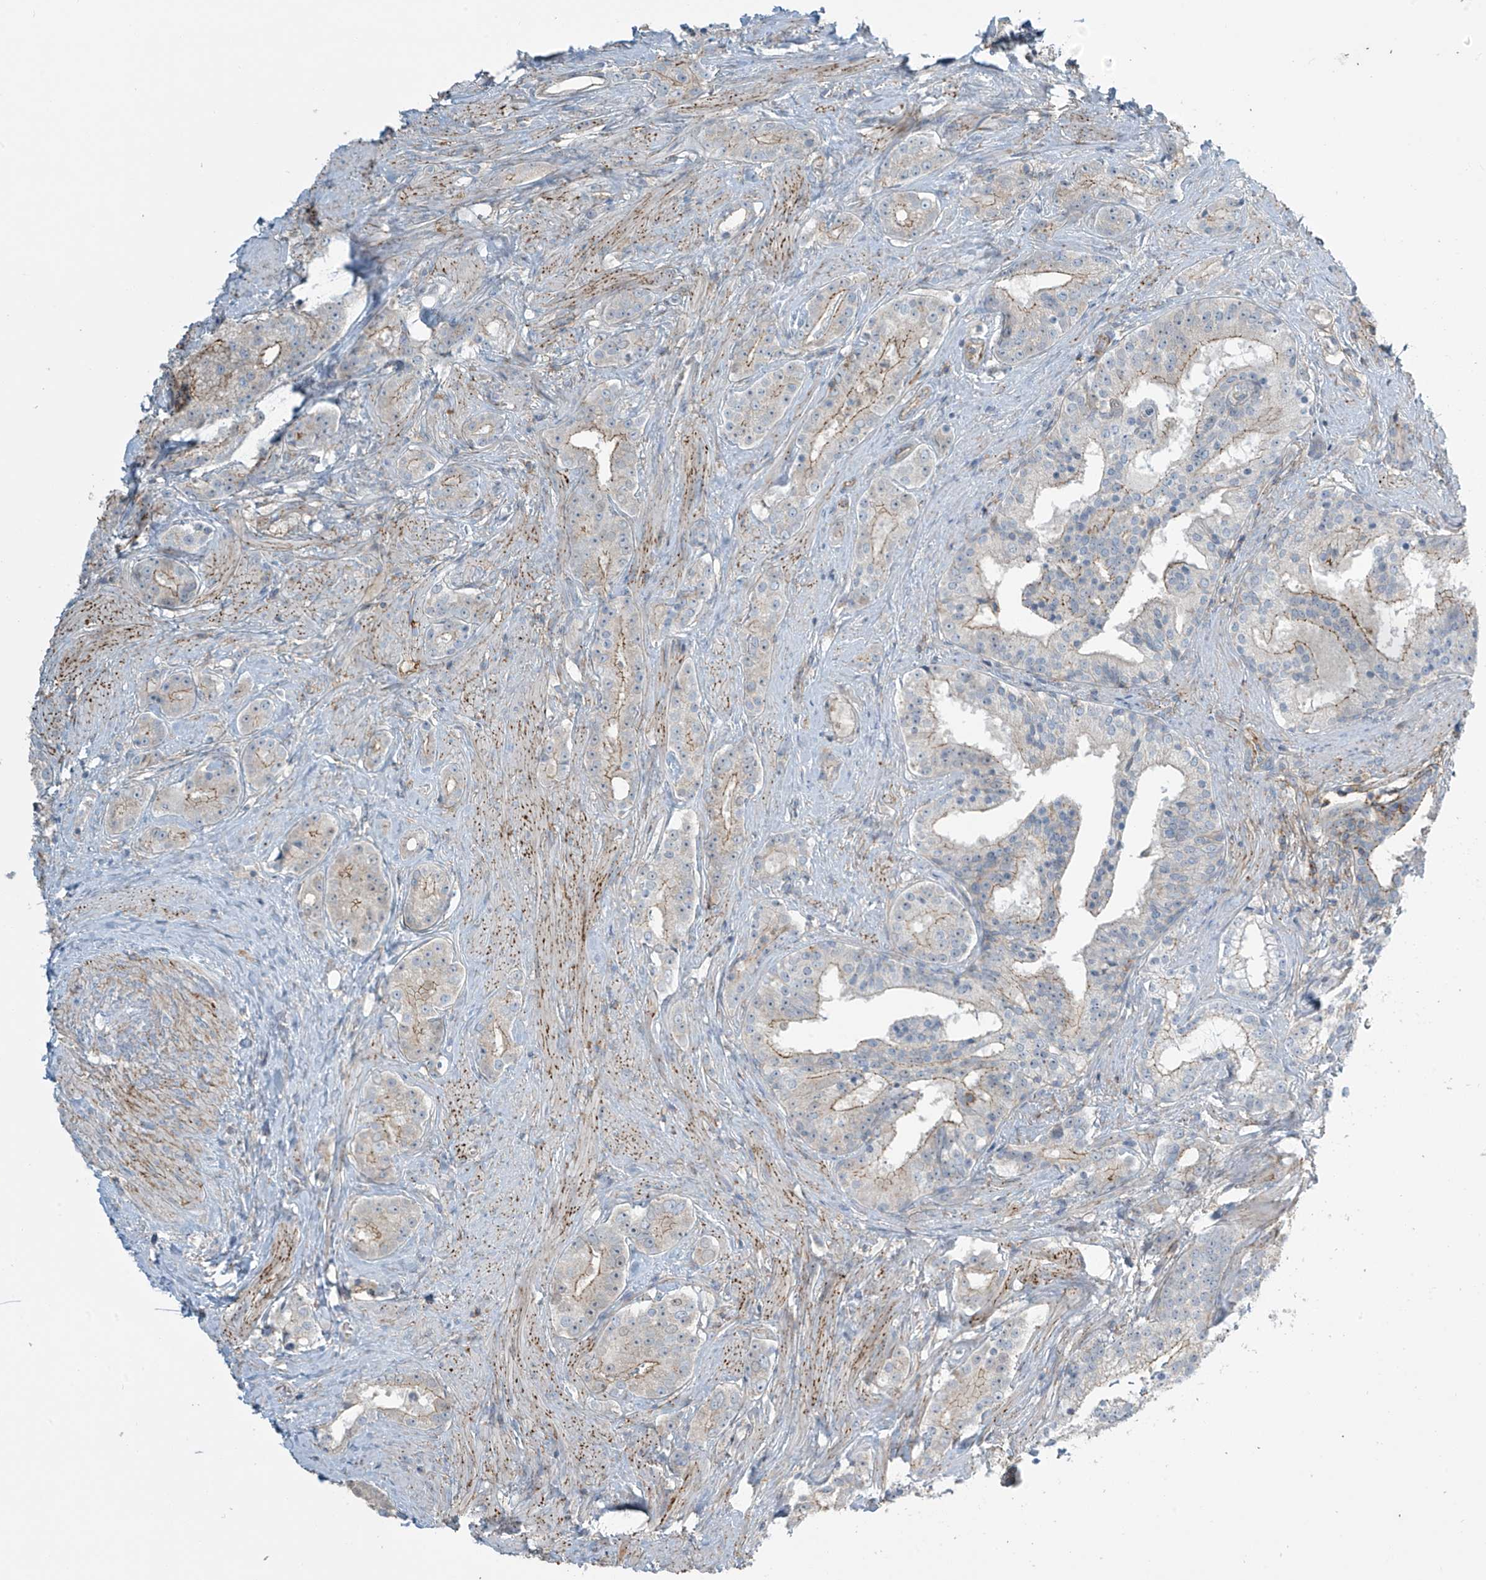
{"staining": {"intensity": "moderate", "quantity": "<25%", "location": "cytoplasmic/membranous"}, "tissue": "prostate cancer", "cell_type": "Tumor cells", "image_type": "cancer", "snomed": [{"axis": "morphology", "description": "Adenocarcinoma, High grade"}, {"axis": "topography", "description": "Prostate"}], "caption": "IHC staining of high-grade adenocarcinoma (prostate), which exhibits low levels of moderate cytoplasmic/membranous expression in approximately <25% of tumor cells indicating moderate cytoplasmic/membranous protein staining. The staining was performed using DAB (brown) for protein detection and nuclei were counterstained in hematoxylin (blue).", "gene": "SLC9A2", "patient": {"sex": "male", "age": 58}}